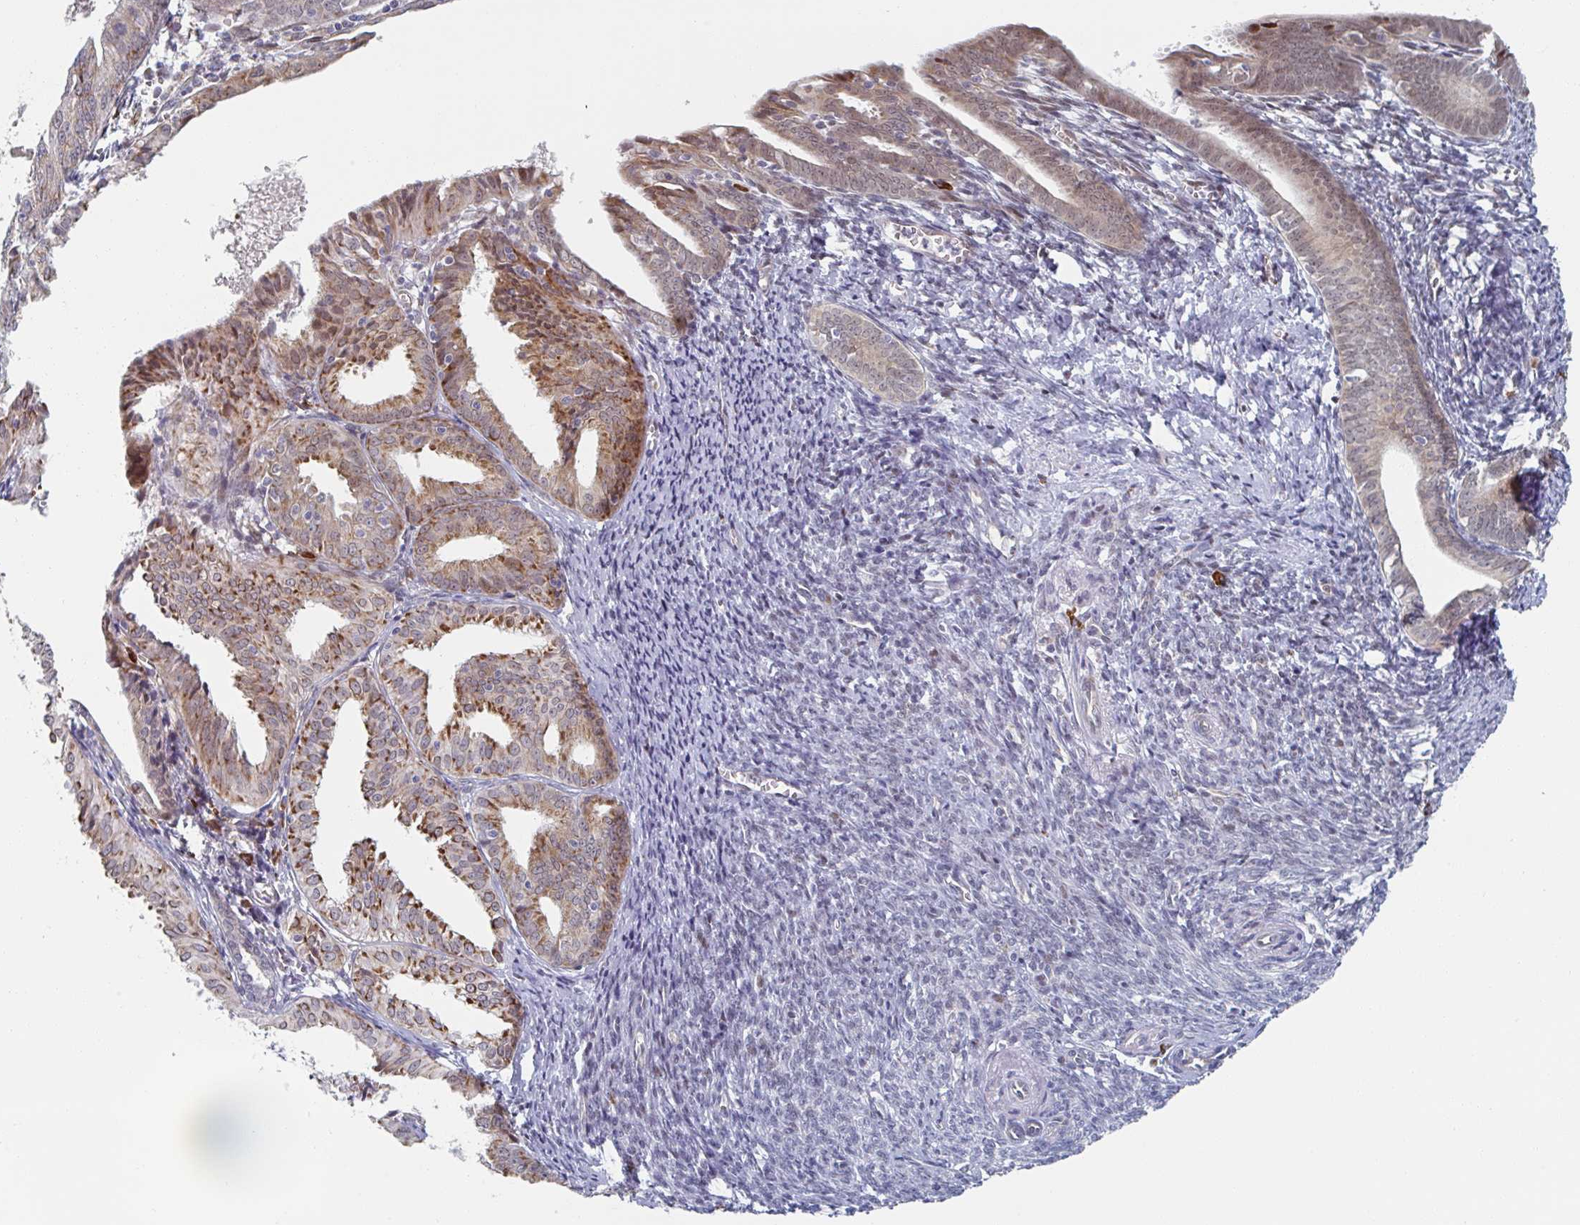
{"staining": {"intensity": "moderate", "quantity": "25%-75%", "location": "cytoplasmic/membranous"}, "tissue": "endometrial cancer", "cell_type": "Tumor cells", "image_type": "cancer", "snomed": [{"axis": "morphology", "description": "Adenocarcinoma, NOS"}, {"axis": "topography", "description": "Endometrium"}], "caption": "Human adenocarcinoma (endometrial) stained for a protein (brown) demonstrates moderate cytoplasmic/membranous positive positivity in approximately 25%-75% of tumor cells.", "gene": "TRAPPC10", "patient": {"sex": "female", "age": 56}}